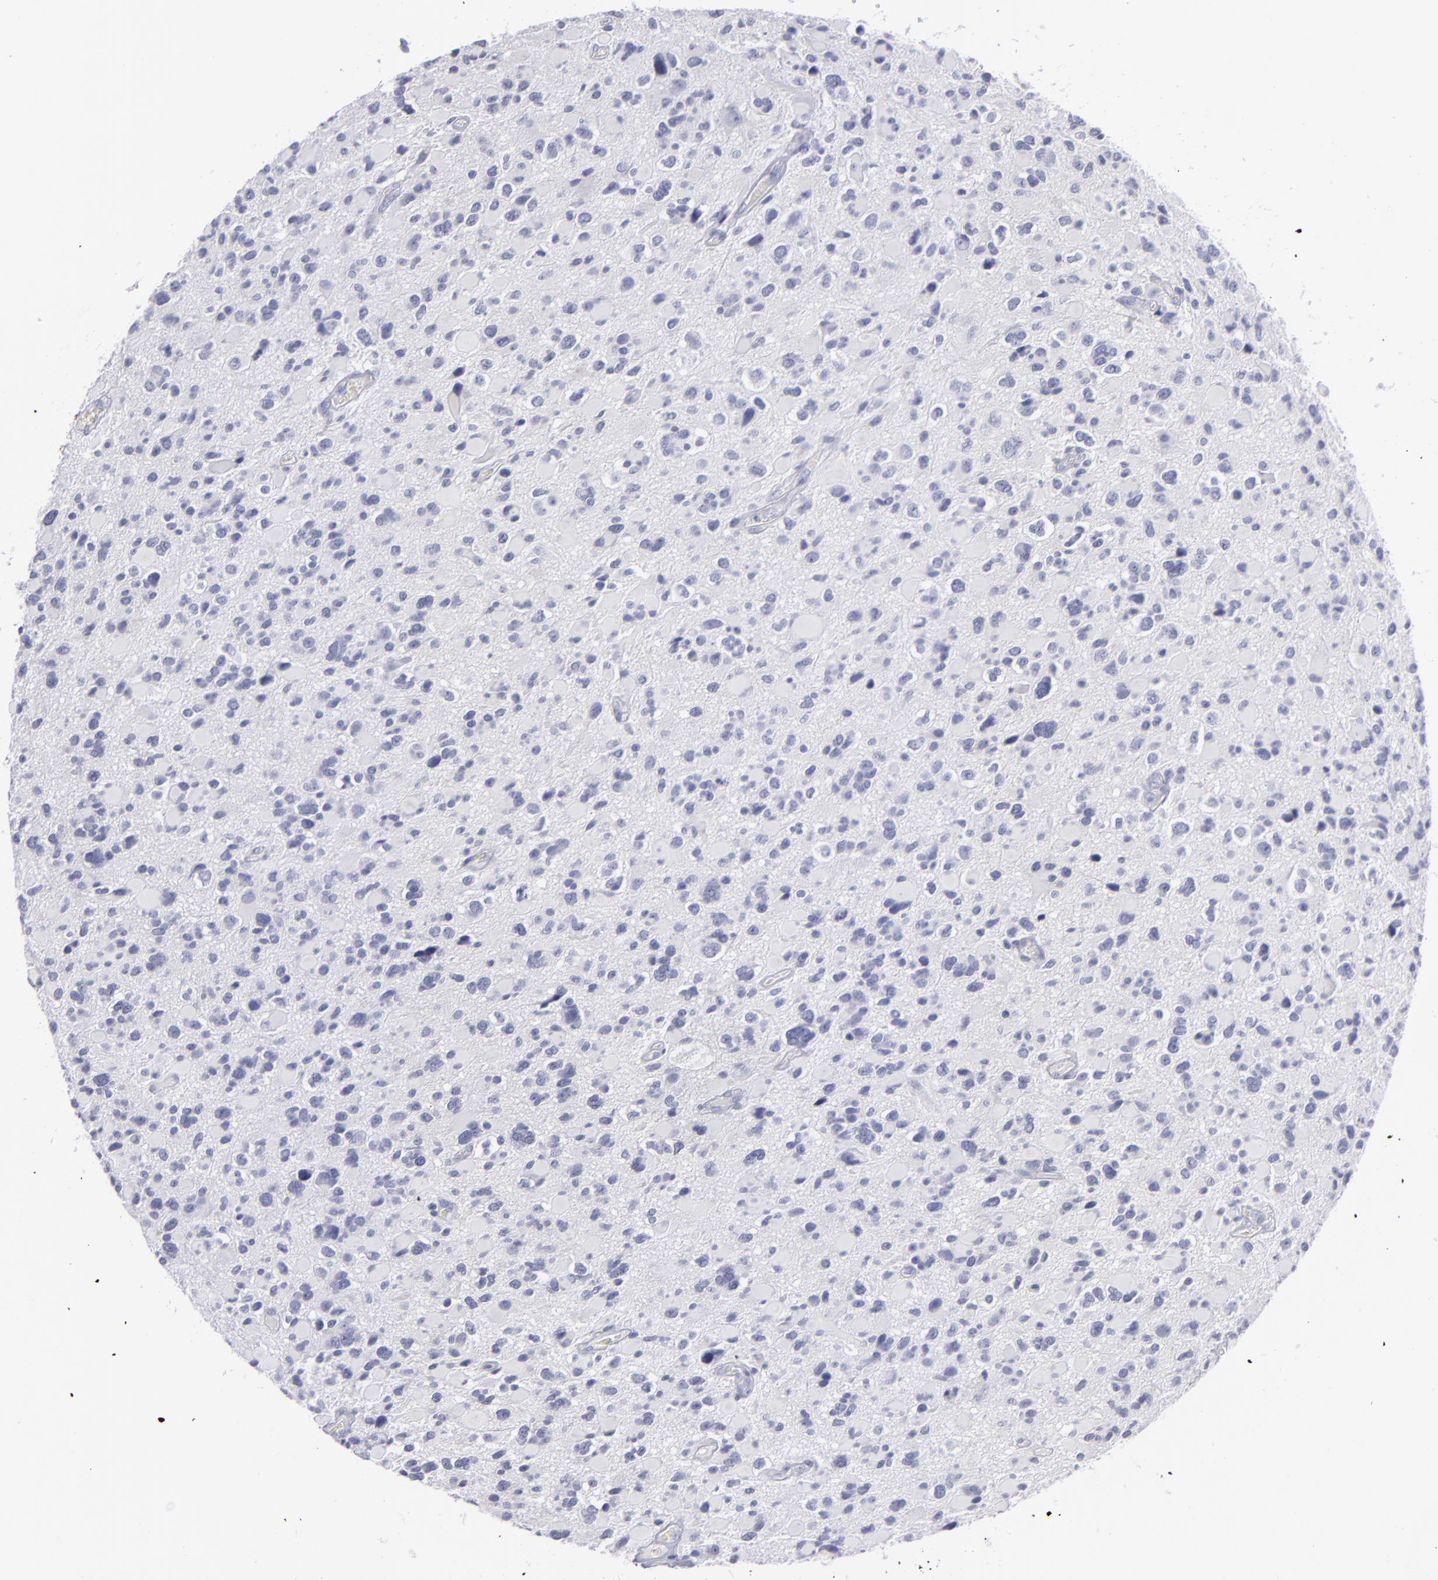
{"staining": {"intensity": "negative", "quantity": "none", "location": "none"}, "tissue": "glioma", "cell_type": "Tumor cells", "image_type": "cancer", "snomed": [{"axis": "morphology", "description": "Glioma, malignant, High grade"}, {"axis": "topography", "description": "Brain"}], "caption": "Tumor cells are negative for brown protein staining in glioma.", "gene": "MYH11", "patient": {"sex": "female", "age": 37}}